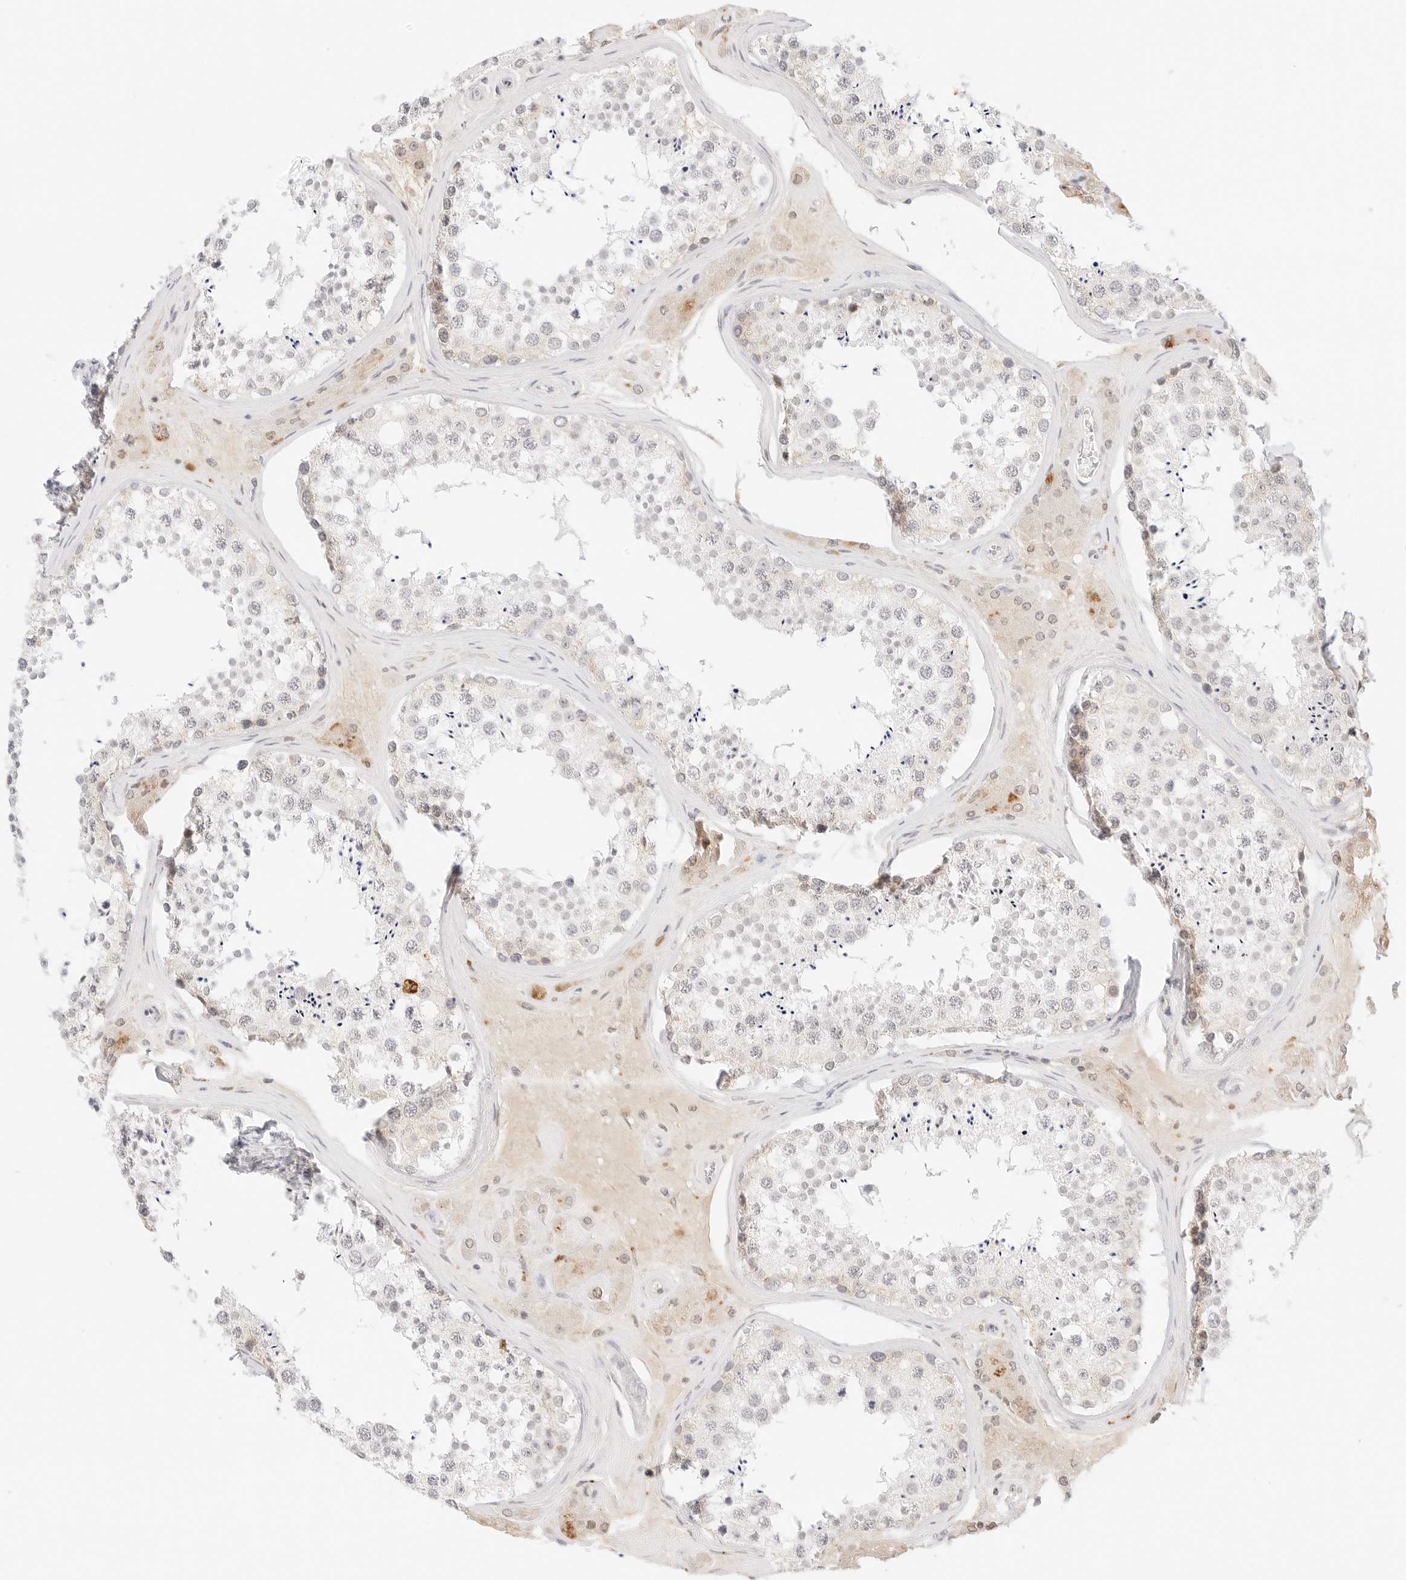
{"staining": {"intensity": "weak", "quantity": "25%-75%", "location": "cytoplasmic/membranous"}, "tissue": "testis", "cell_type": "Cells in seminiferous ducts", "image_type": "normal", "snomed": [{"axis": "morphology", "description": "Normal tissue, NOS"}, {"axis": "topography", "description": "Testis"}], "caption": "Immunohistochemistry of normal human testis shows low levels of weak cytoplasmic/membranous positivity in about 25%-75% of cells in seminiferous ducts.", "gene": "XKR4", "patient": {"sex": "male", "age": 46}}